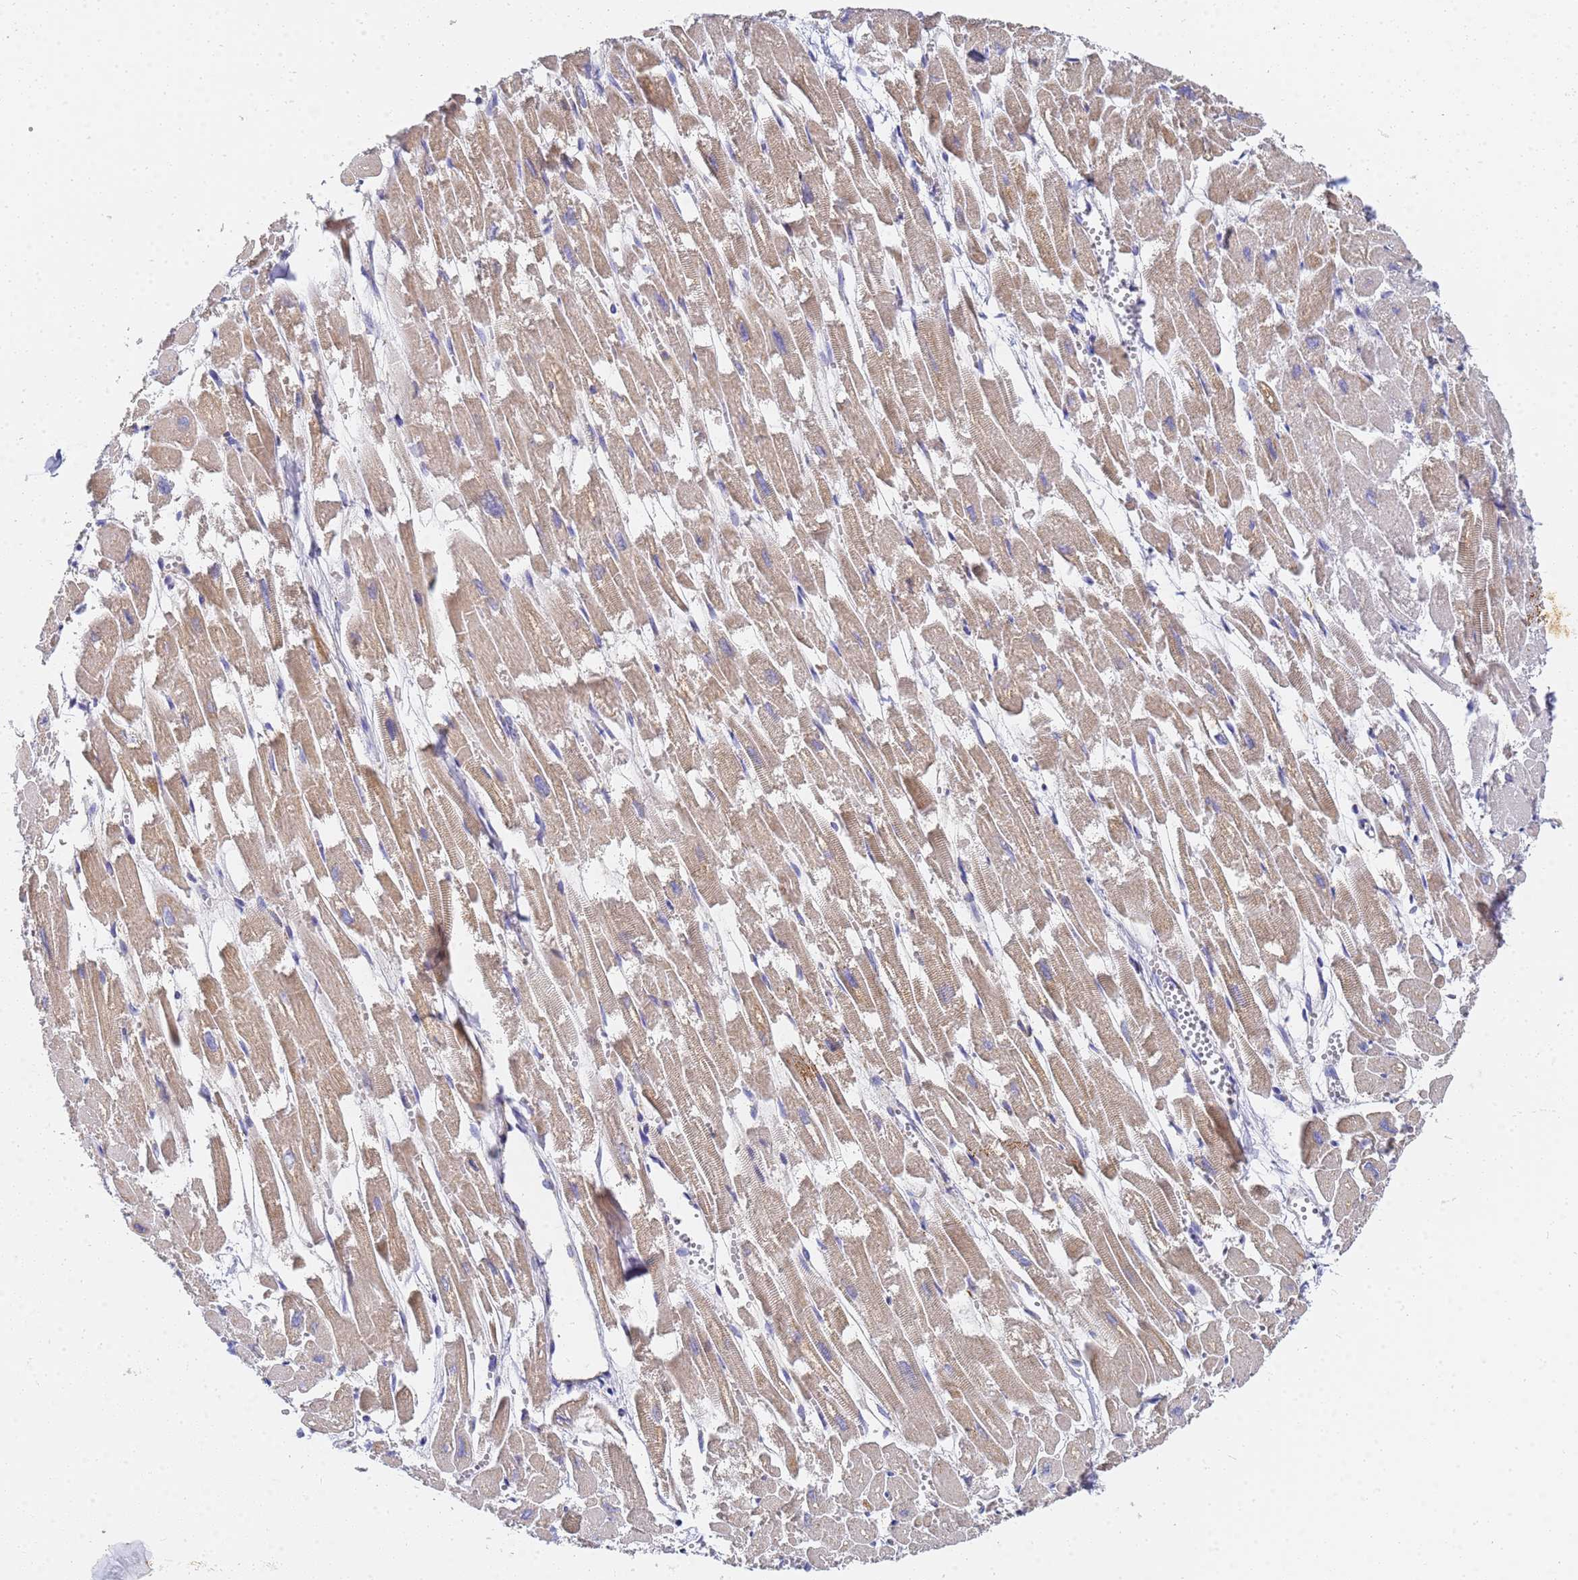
{"staining": {"intensity": "moderate", "quantity": "25%-75%", "location": "cytoplasmic/membranous"}, "tissue": "heart muscle", "cell_type": "Cardiomyocytes", "image_type": "normal", "snomed": [{"axis": "morphology", "description": "Normal tissue, NOS"}, {"axis": "topography", "description": "Heart"}], "caption": "Heart muscle stained with a brown dye shows moderate cytoplasmic/membranous positive expression in approximately 25%-75% of cardiomyocytes.", "gene": "CNIH4", "patient": {"sex": "male", "age": 54}}